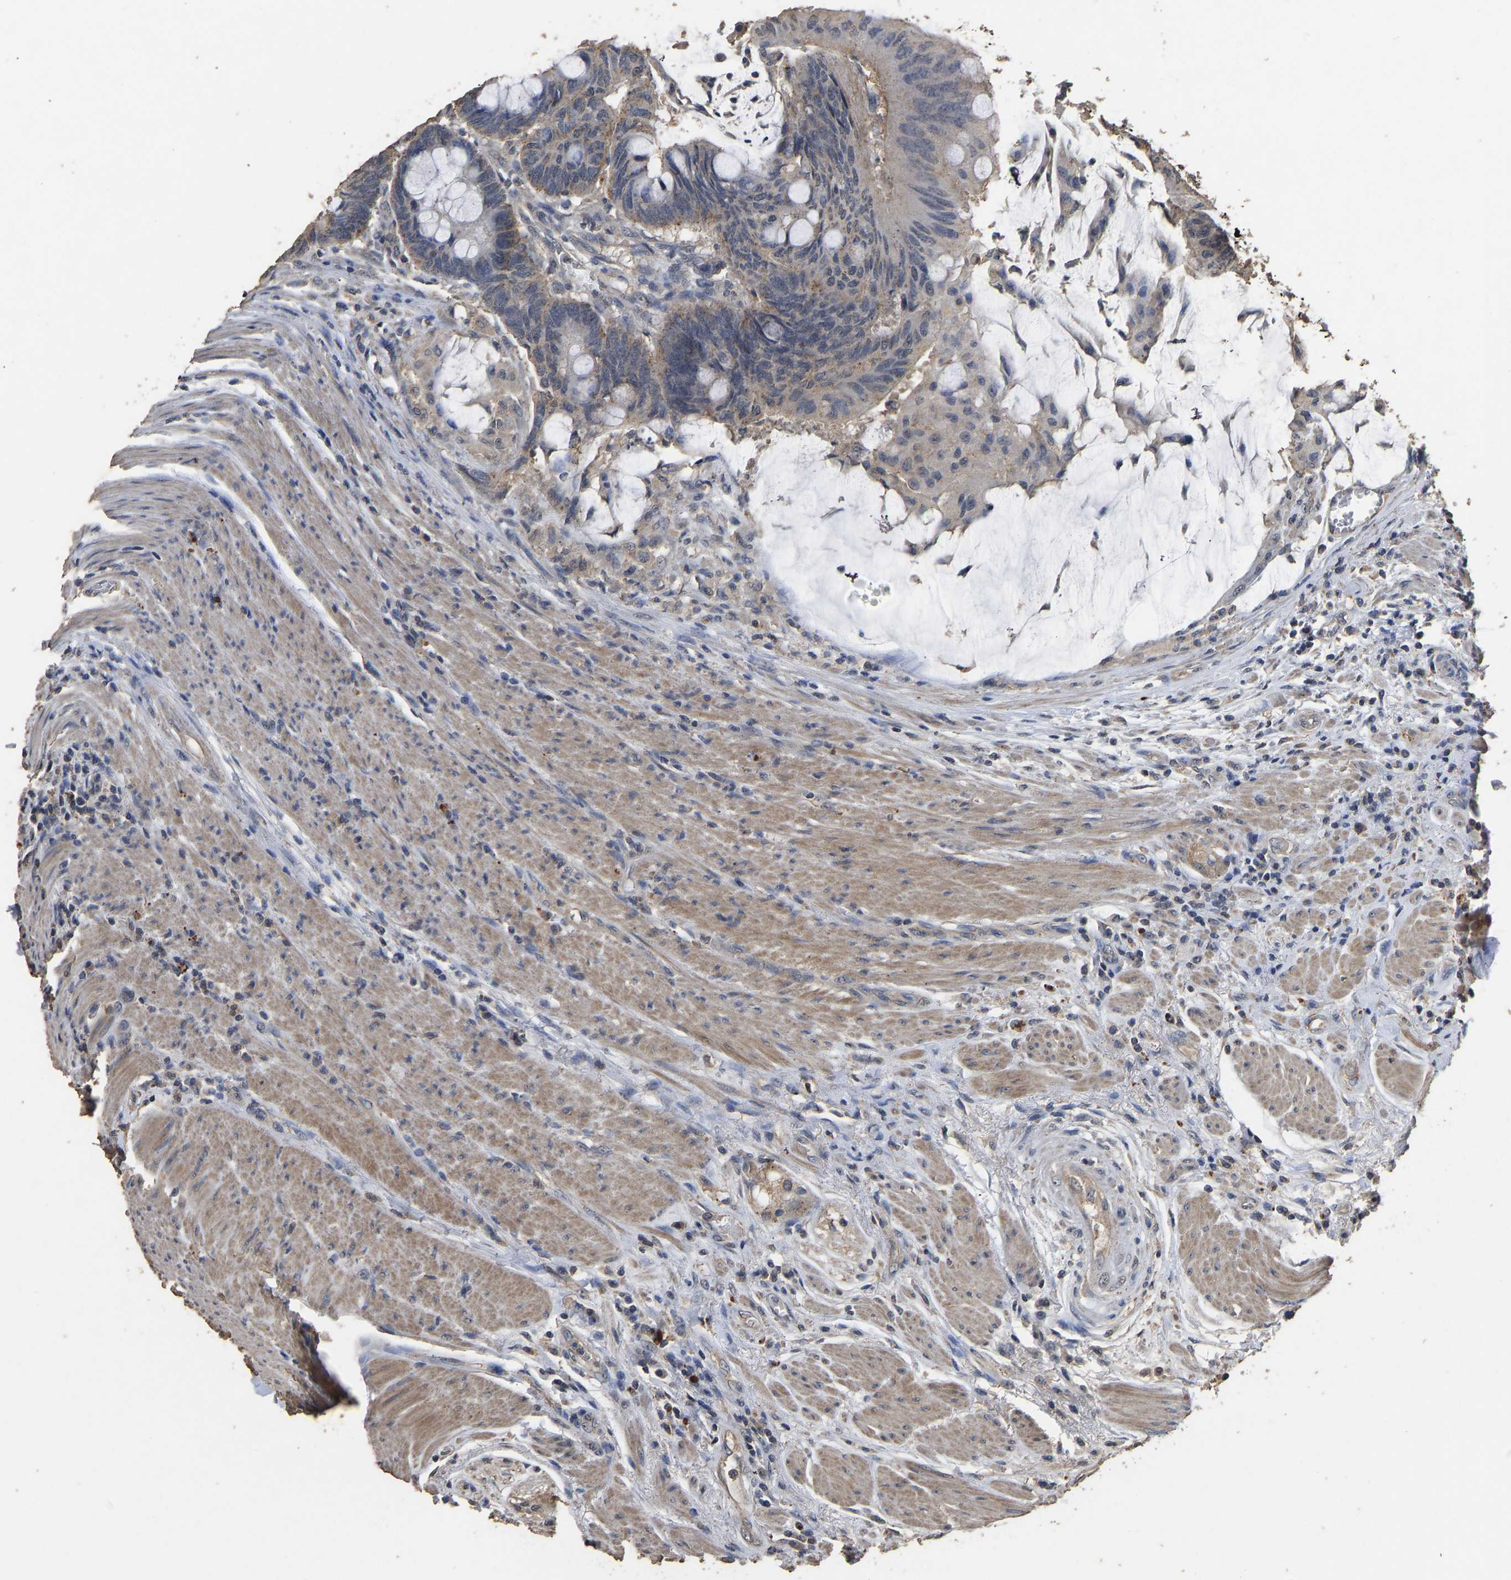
{"staining": {"intensity": "negative", "quantity": "none", "location": "none"}, "tissue": "colorectal cancer", "cell_type": "Tumor cells", "image_type": "cancer", "snomed": [{"axis": "morphology", "description": "Normal tissue, NOS"}, {"axis": "morphology", "description": "Adenocarcinoma, NOS"}, {"axis": "topography", "description": "Rectum"}, {"axis": "topography", "description": "Peripheral nerve tissue"}], "caption": "DAB (3,3'-diaminobenzidine) immunohistochemical staining of human adenocarcinoma (colorectal) demonstrates no significant positivity in tumor cells. (DAB immunohistochemistry visualized using brightfield microscopy, high magnification).", "gene": "CIDEC", "patient": {"sex": "male", "age": 92}}